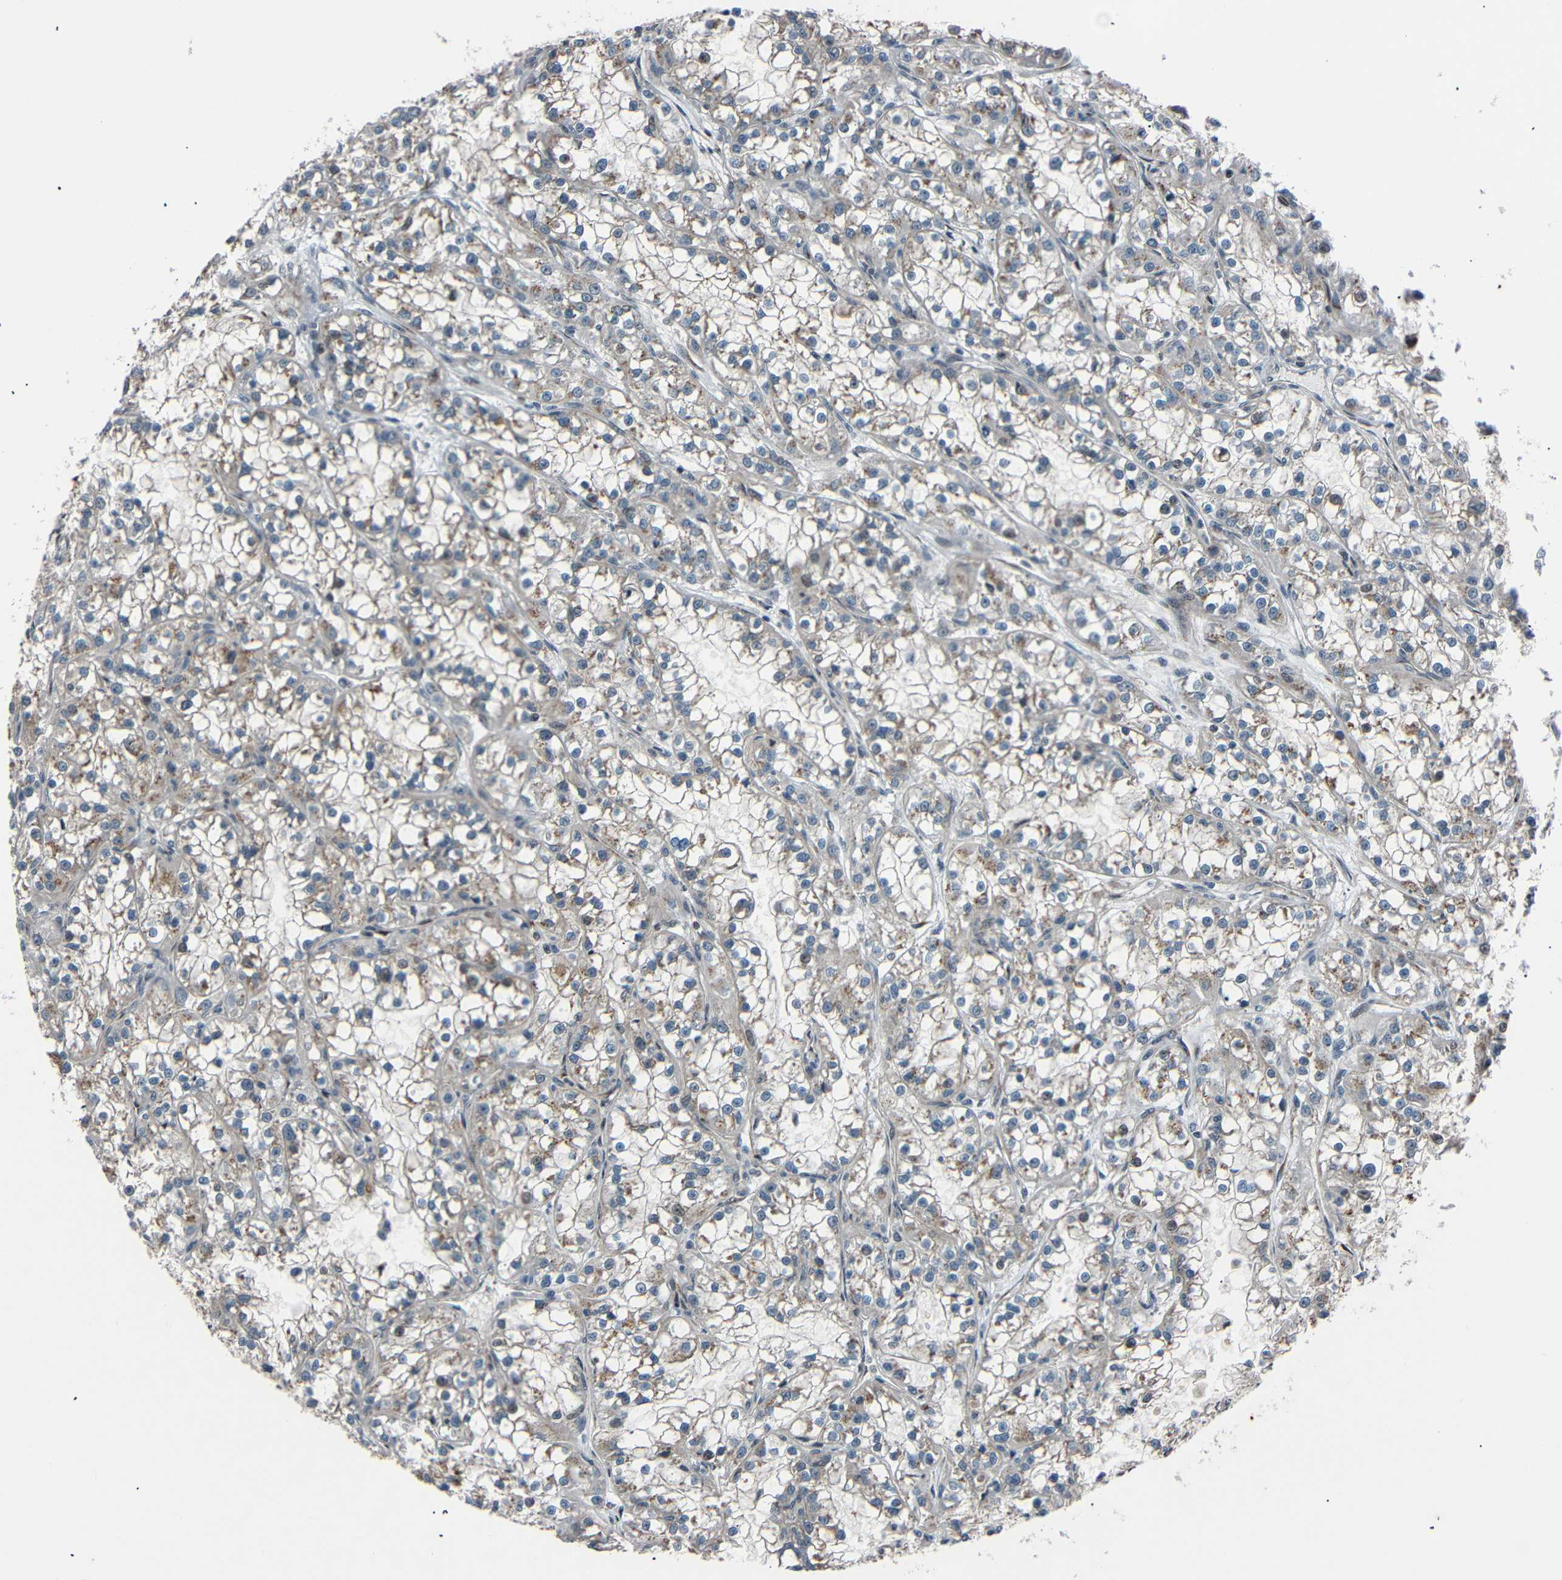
{"staining": {"intensity": "weak", "quantity": ">75%", "location": "cytoplasmic/membranous"}, "tissue": "renal cancer", "cell_type": "Tumor cells", "image_type": "cancer", "snomed": [{"axis": "morphology", "description": "Adenocarcinoma, NOS"}, {"axis": "topography", "description": "Kidney"}], "caption": "Protein expression analysis of human renal cancer (adenocarcinoma) reveals weak cytoplasmic/membranous positivity in approximately >75% of tumor cells. Ihc stains the protein of interest in brown and the nuclei are stained blue.", "gene": "AKAP9", "patient": {"sex": "female", "age": 52}}